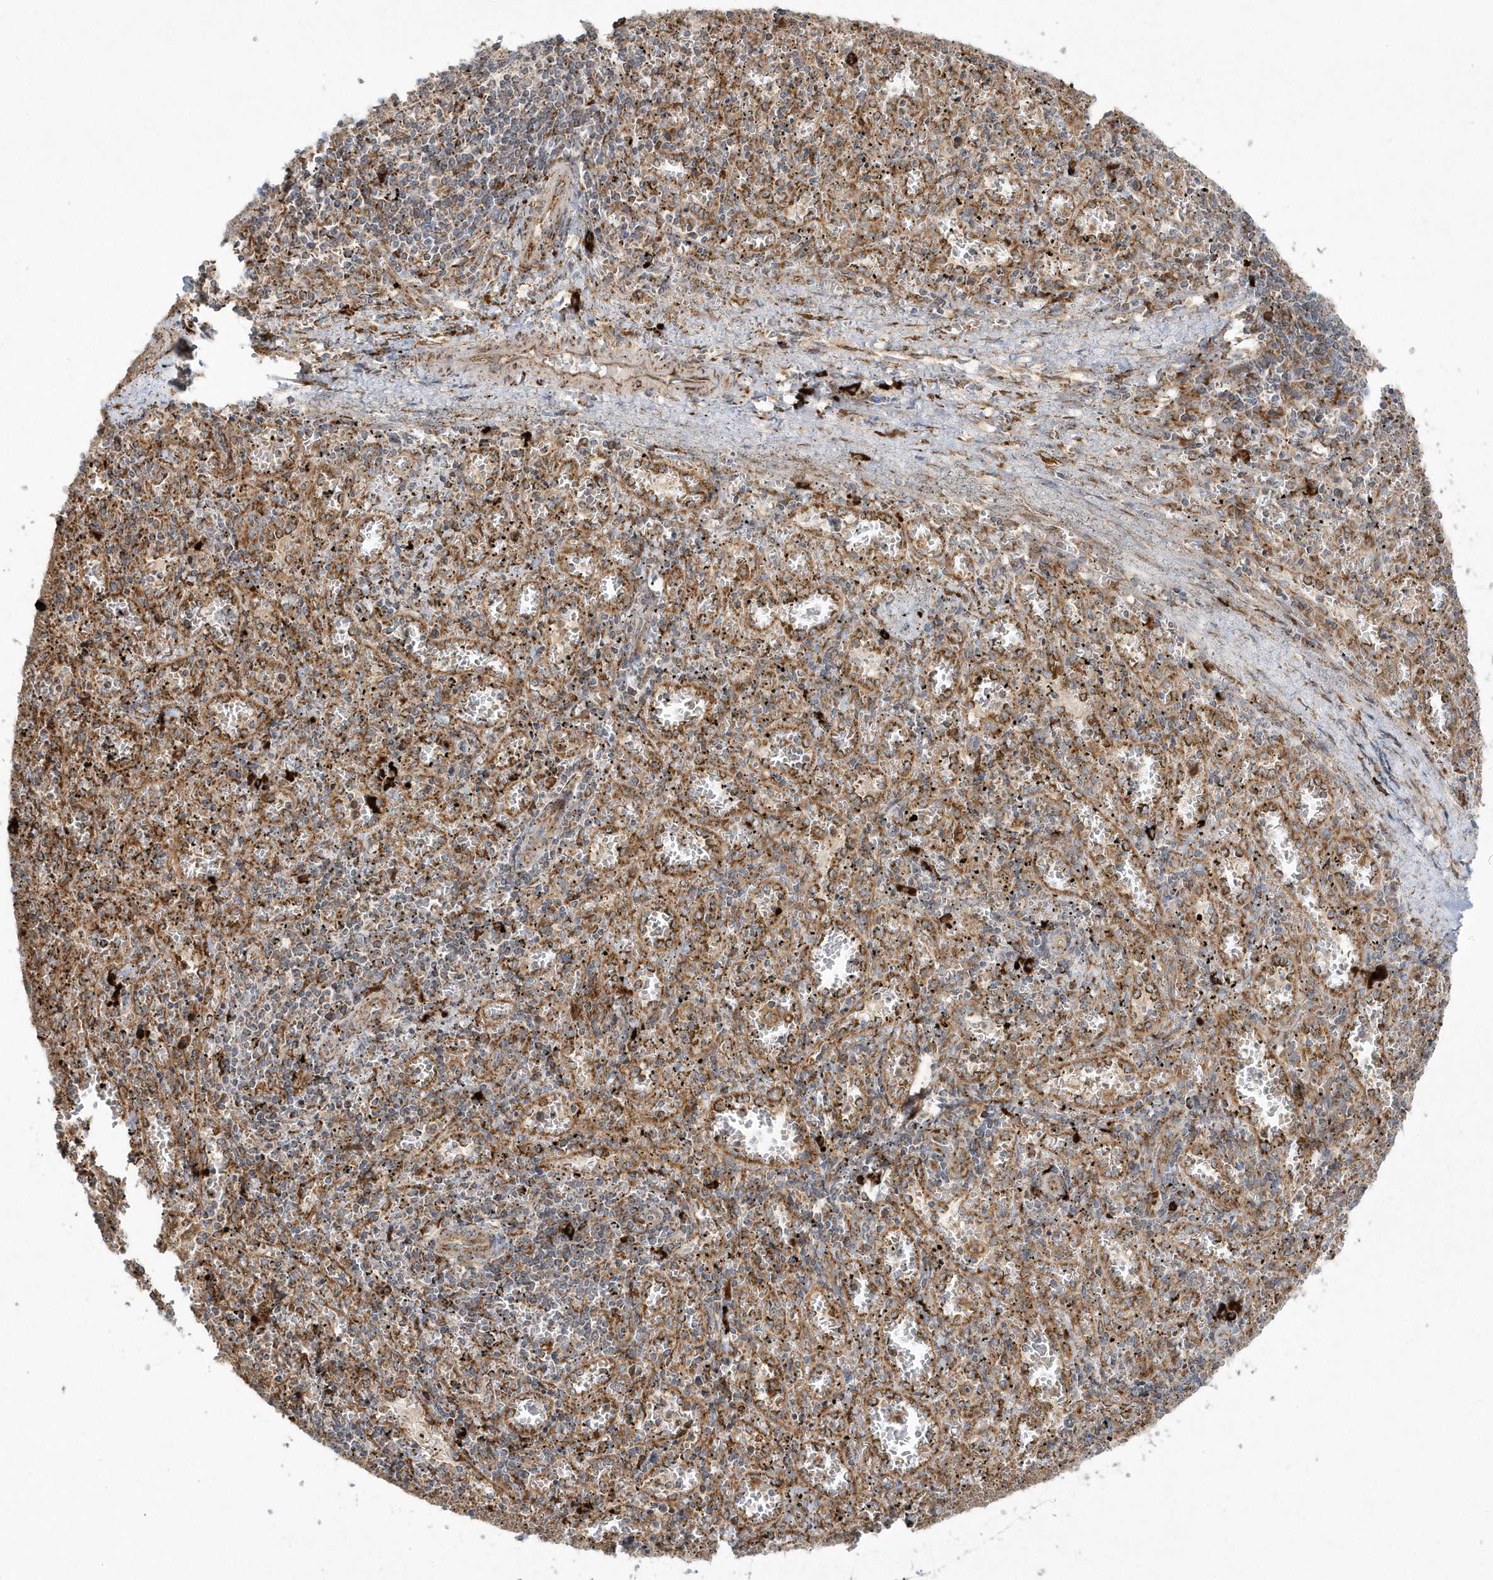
{"staining": {"intensity": "moderate", "quantity": ">75%", "location": "cytoplasmic/membranous"}, "tissue": "spleen", "cell_type": "Cells in red pulp", "image_type": "normal", "snomed": [{"axis": "morphology", "description": "Normal tissue, NOS"}, {"axis": "topography", "description": "Spleen"}], "caption": "The image shows staining of benign spleen, revealing moderate cytoplasmic/membranous protein staining (brown color) within cells in red pulp.", "gene": "SH3BP2", "patient": {"sex": "male", "age": 11}}